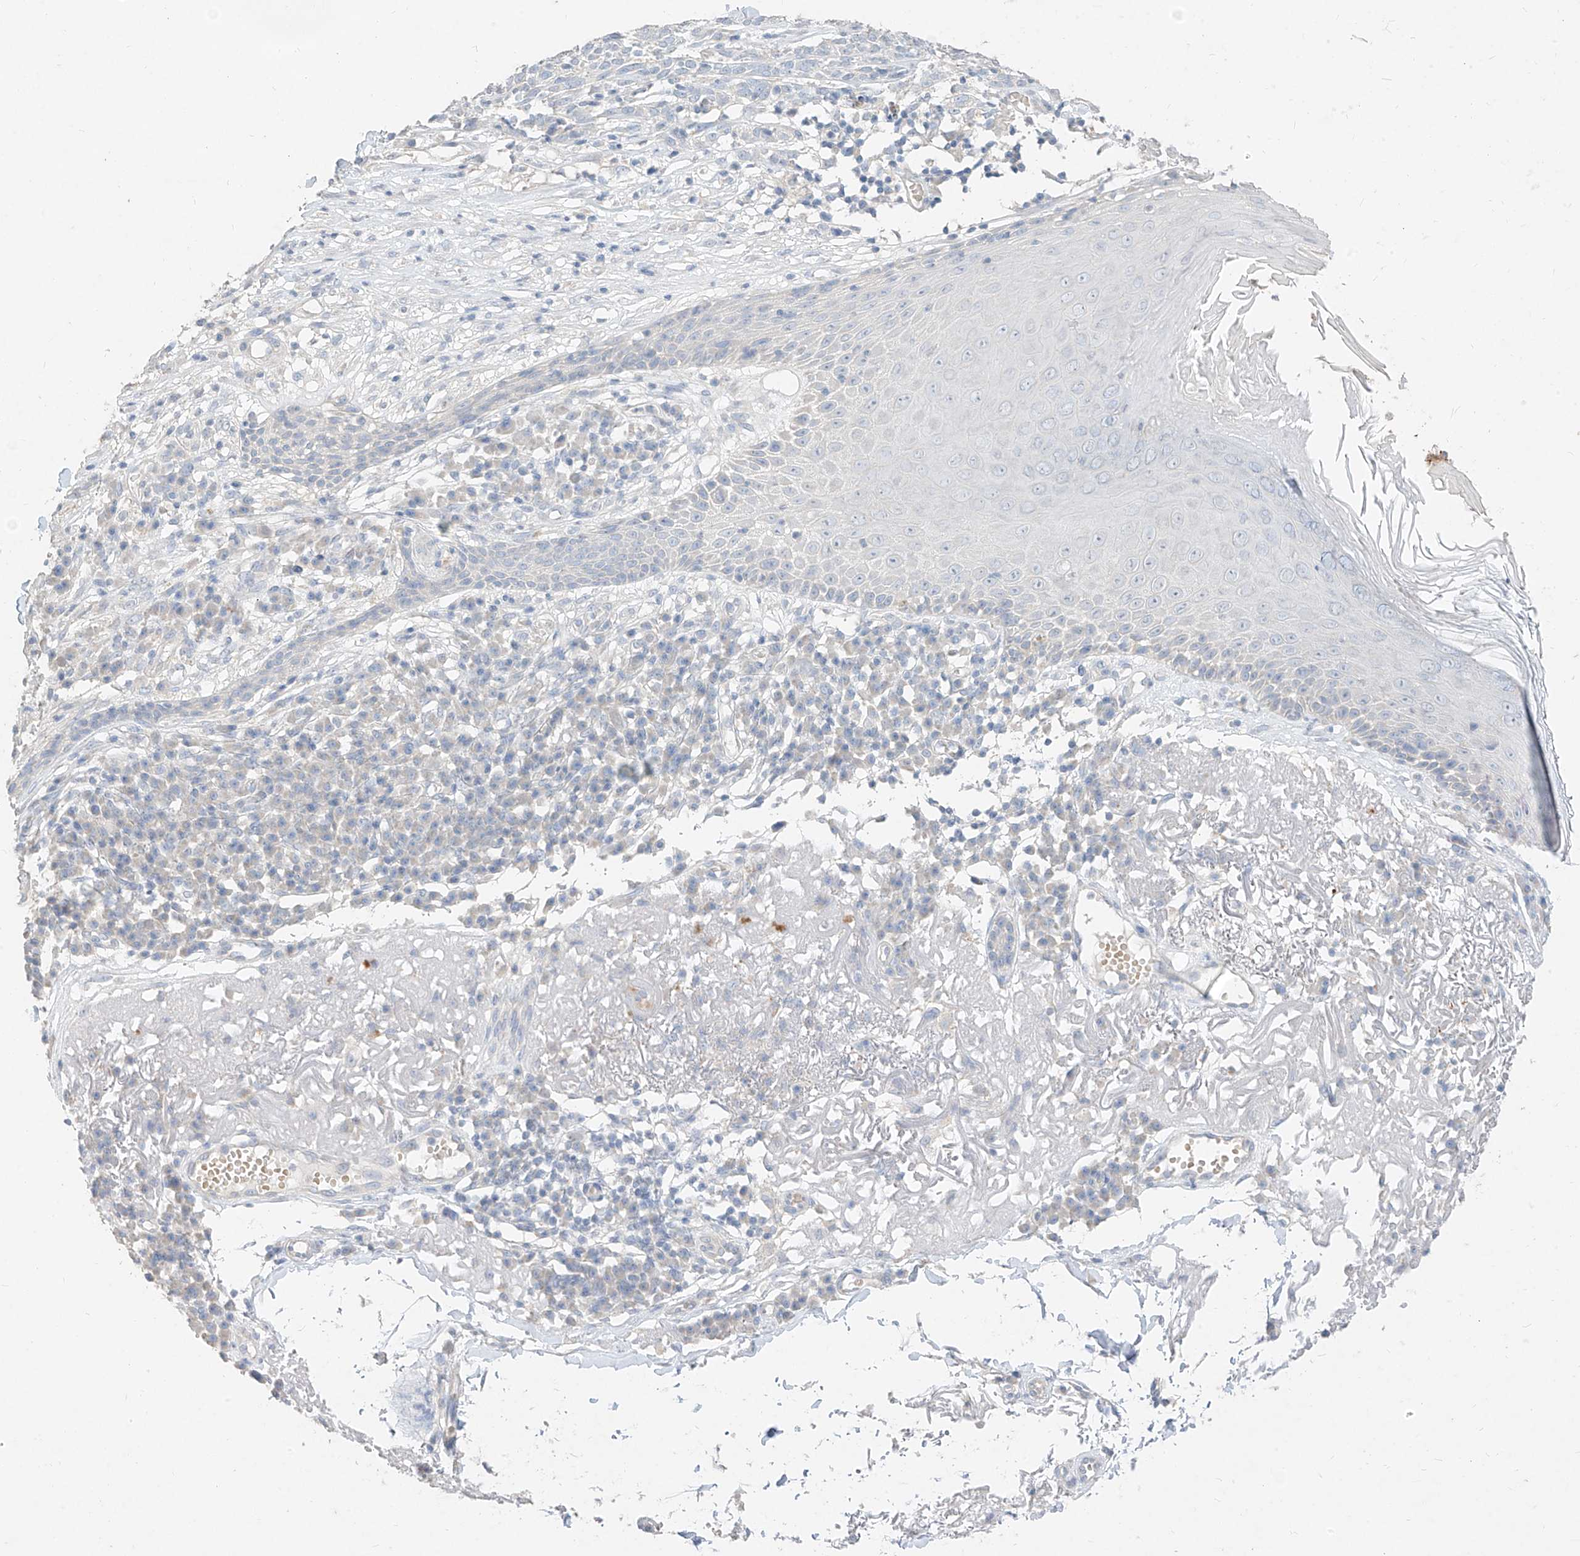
{"staining": {"intensity": "negative", "quantity": "none", "location": "none"}, "tissue": "skin cancer", "cell_type": "Tumor cells", "image_type": "cancer", "snomed": [{"axis": "morphology", "description": "Squamous cell carcinoma, NOS"}, {"axis": "topography", "description": "Skin"}], "caption": "An IHC micrograph of skin cancer (squamous cell carcinoma) is shown. There is no staining in tumor cells of skin cancer (squamous cell carcinoma).", "gene": "ZZEF1", "patient": {"sex": "female", "age": 90}}